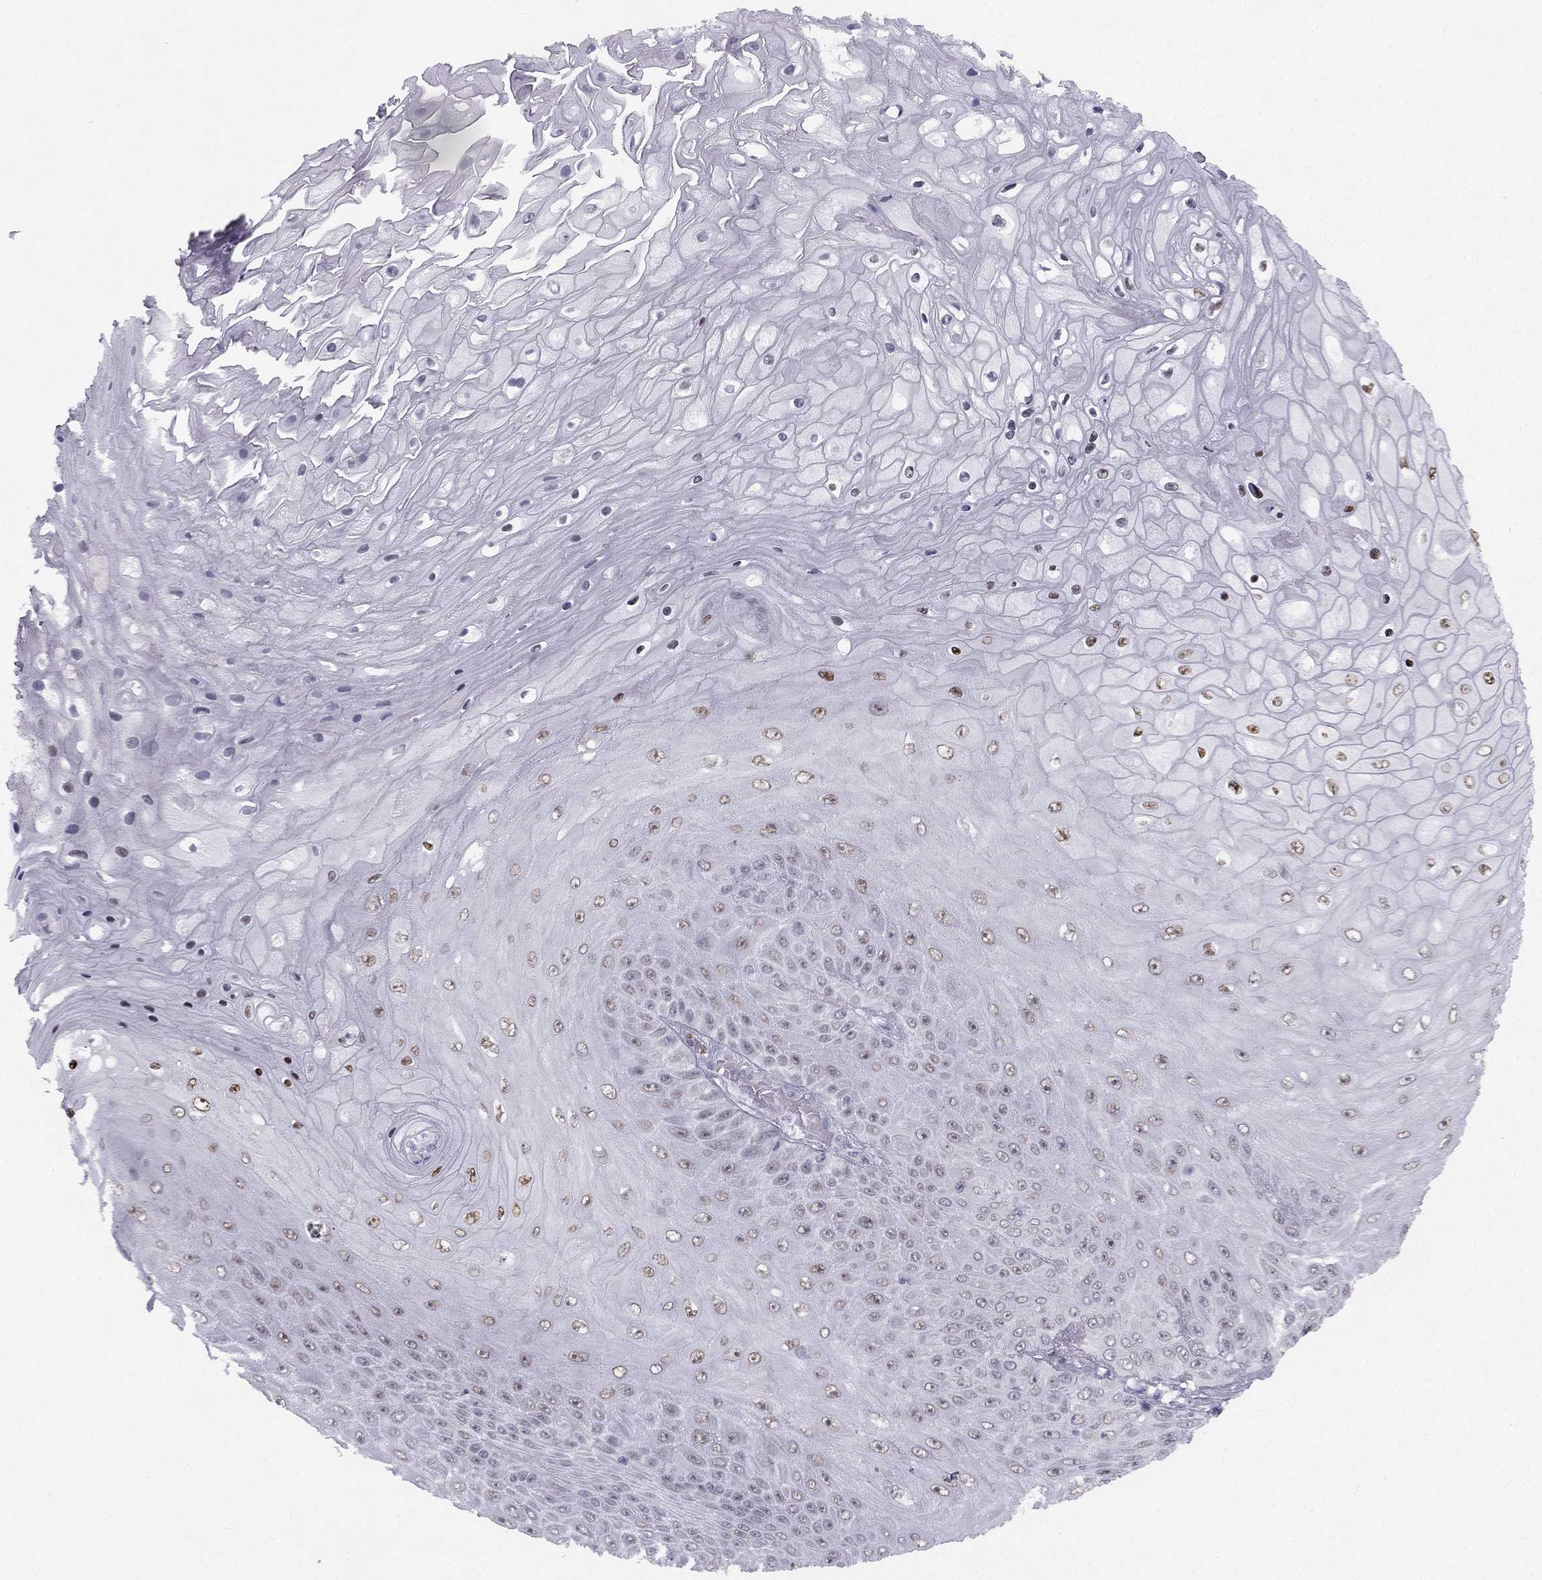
{"staining": {"intensity": "moderate", "quantity": ">75%", "location": "nuclear"}, "tissue": "skin cancer", "cell_type": "Tumor cells", "image_type": "cancer", "snomed": [{"axis": "morphology", "description": "Squamous cell carcinoma, NOS"}, {"axis": "topography", "description": "Skin"}], "caption": "The photomicrograph shows a brown stain indicating the presence of a protein in the nuclear of tumor cells in skin squamous cell carcinoma.", "gene": "TRPS1", "patient": {"sex": "male", "age": 62}}